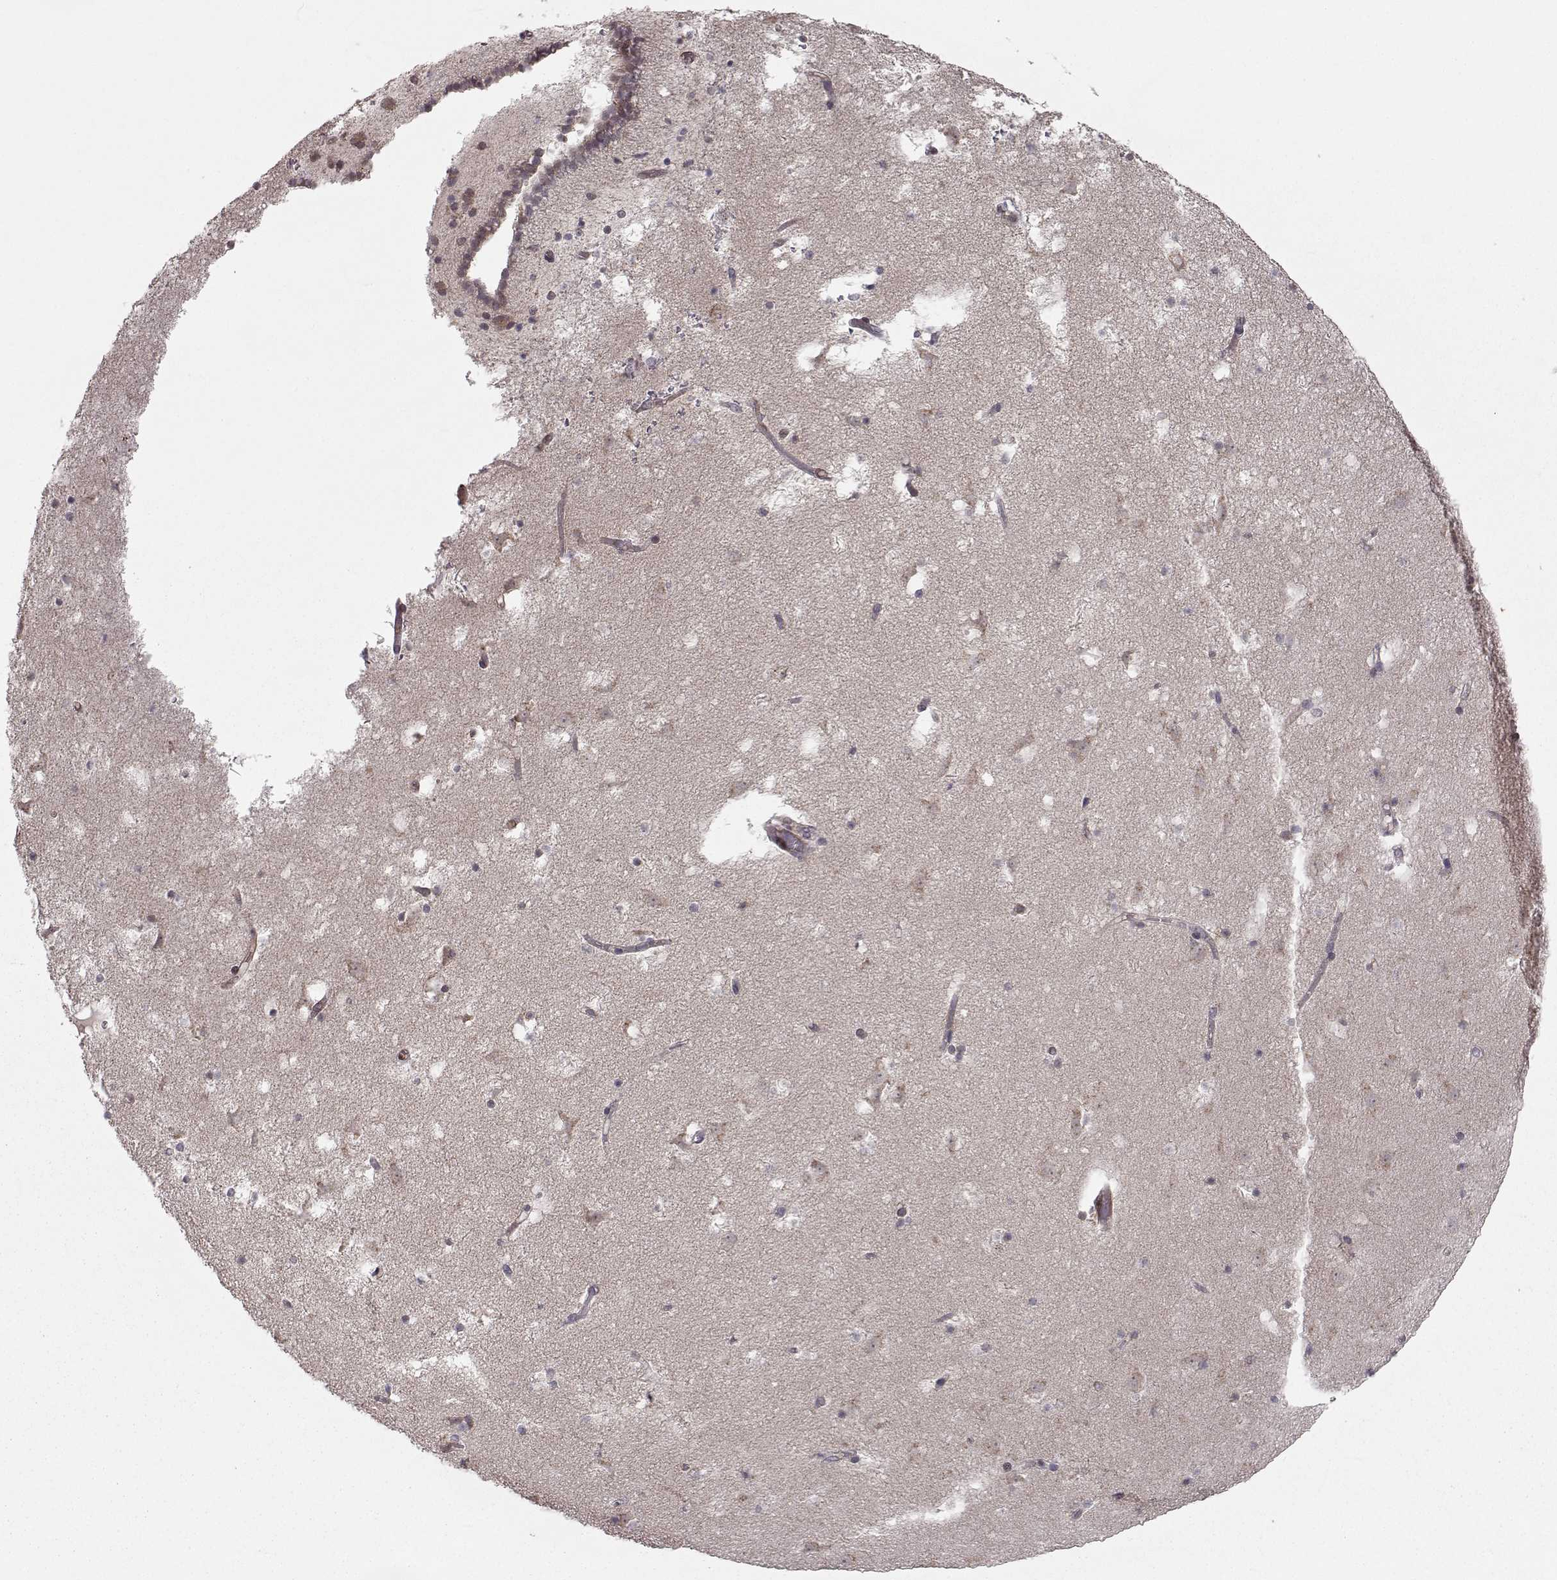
{"staining": {"intensity": "negative", "quantity": "none", "location": "none"}, "tissue": "caudate", "cell_type": "Glial cells", "image_type": "normal", "snomed": [{"axis": "morphology", "description": "Normal tissue, NOS"}, {"axis": "topography", "description": "Lateral ventricle wall"}], "caption": "The image displays no significant staining in glial cells of caudate.", "gene": "PKN2", "patient": {"sex": "female", "age": 42}}